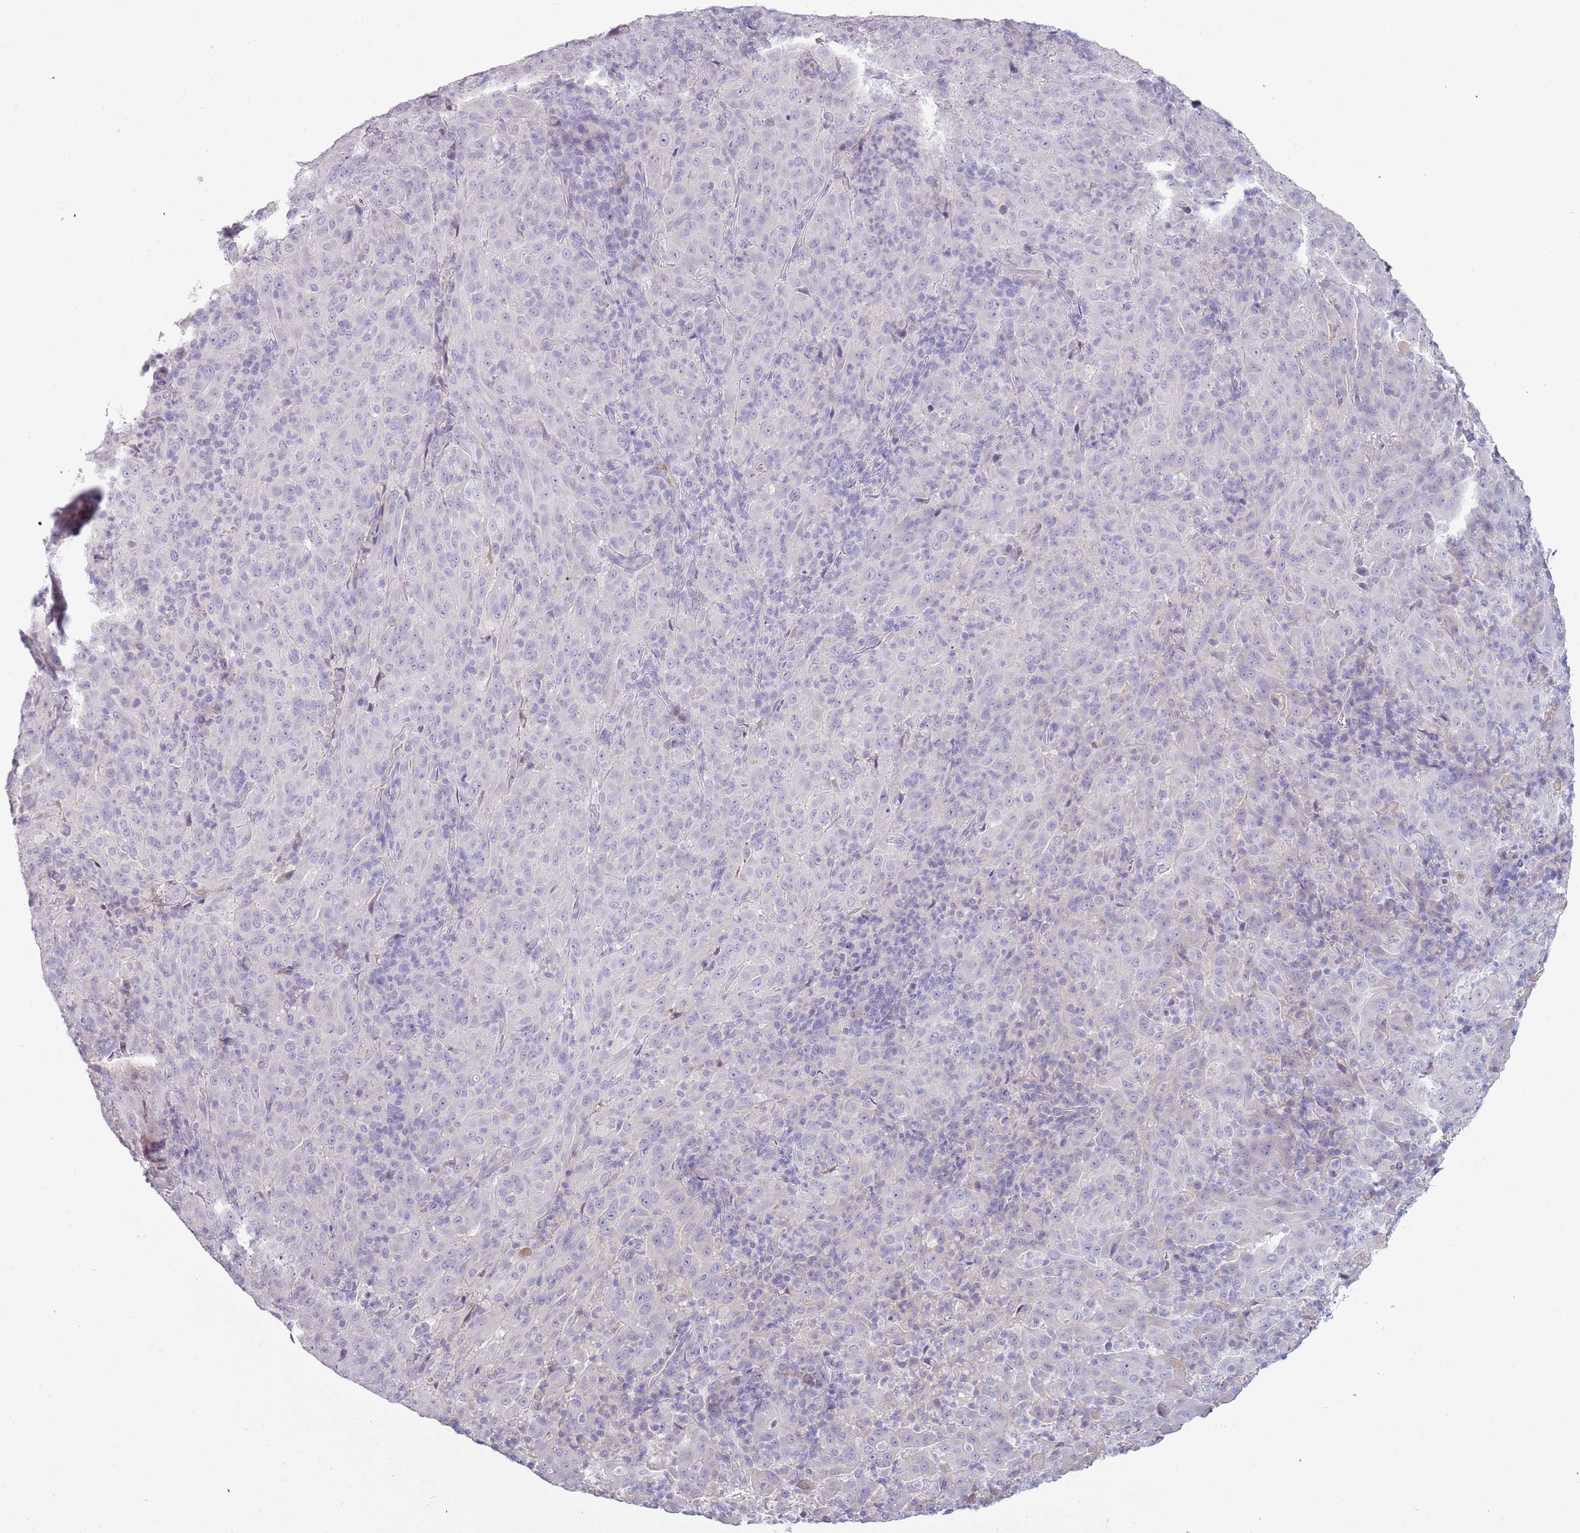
{"staining": {"intensity": "negative", "quantity": "none", "location": "none"}, "tissue": "pancreatic cancer", "cell_type": "Tumor cells", "image_type": "cancer", "snomed": [{"axis": "morphology", "description": "Adenocarcinoma, NOS"}, {"axis": "topography", "description": "Pancreas"}], "caption": "Protein analysis of adenocarcinoma (pancreatic) reveals no significant staining in tumor cells. (Immunohistochemistry, brightfield microscopy, high magnification).", "gene": "TNFRSF6B", "patient": {"sex": "male", "age": 63}}